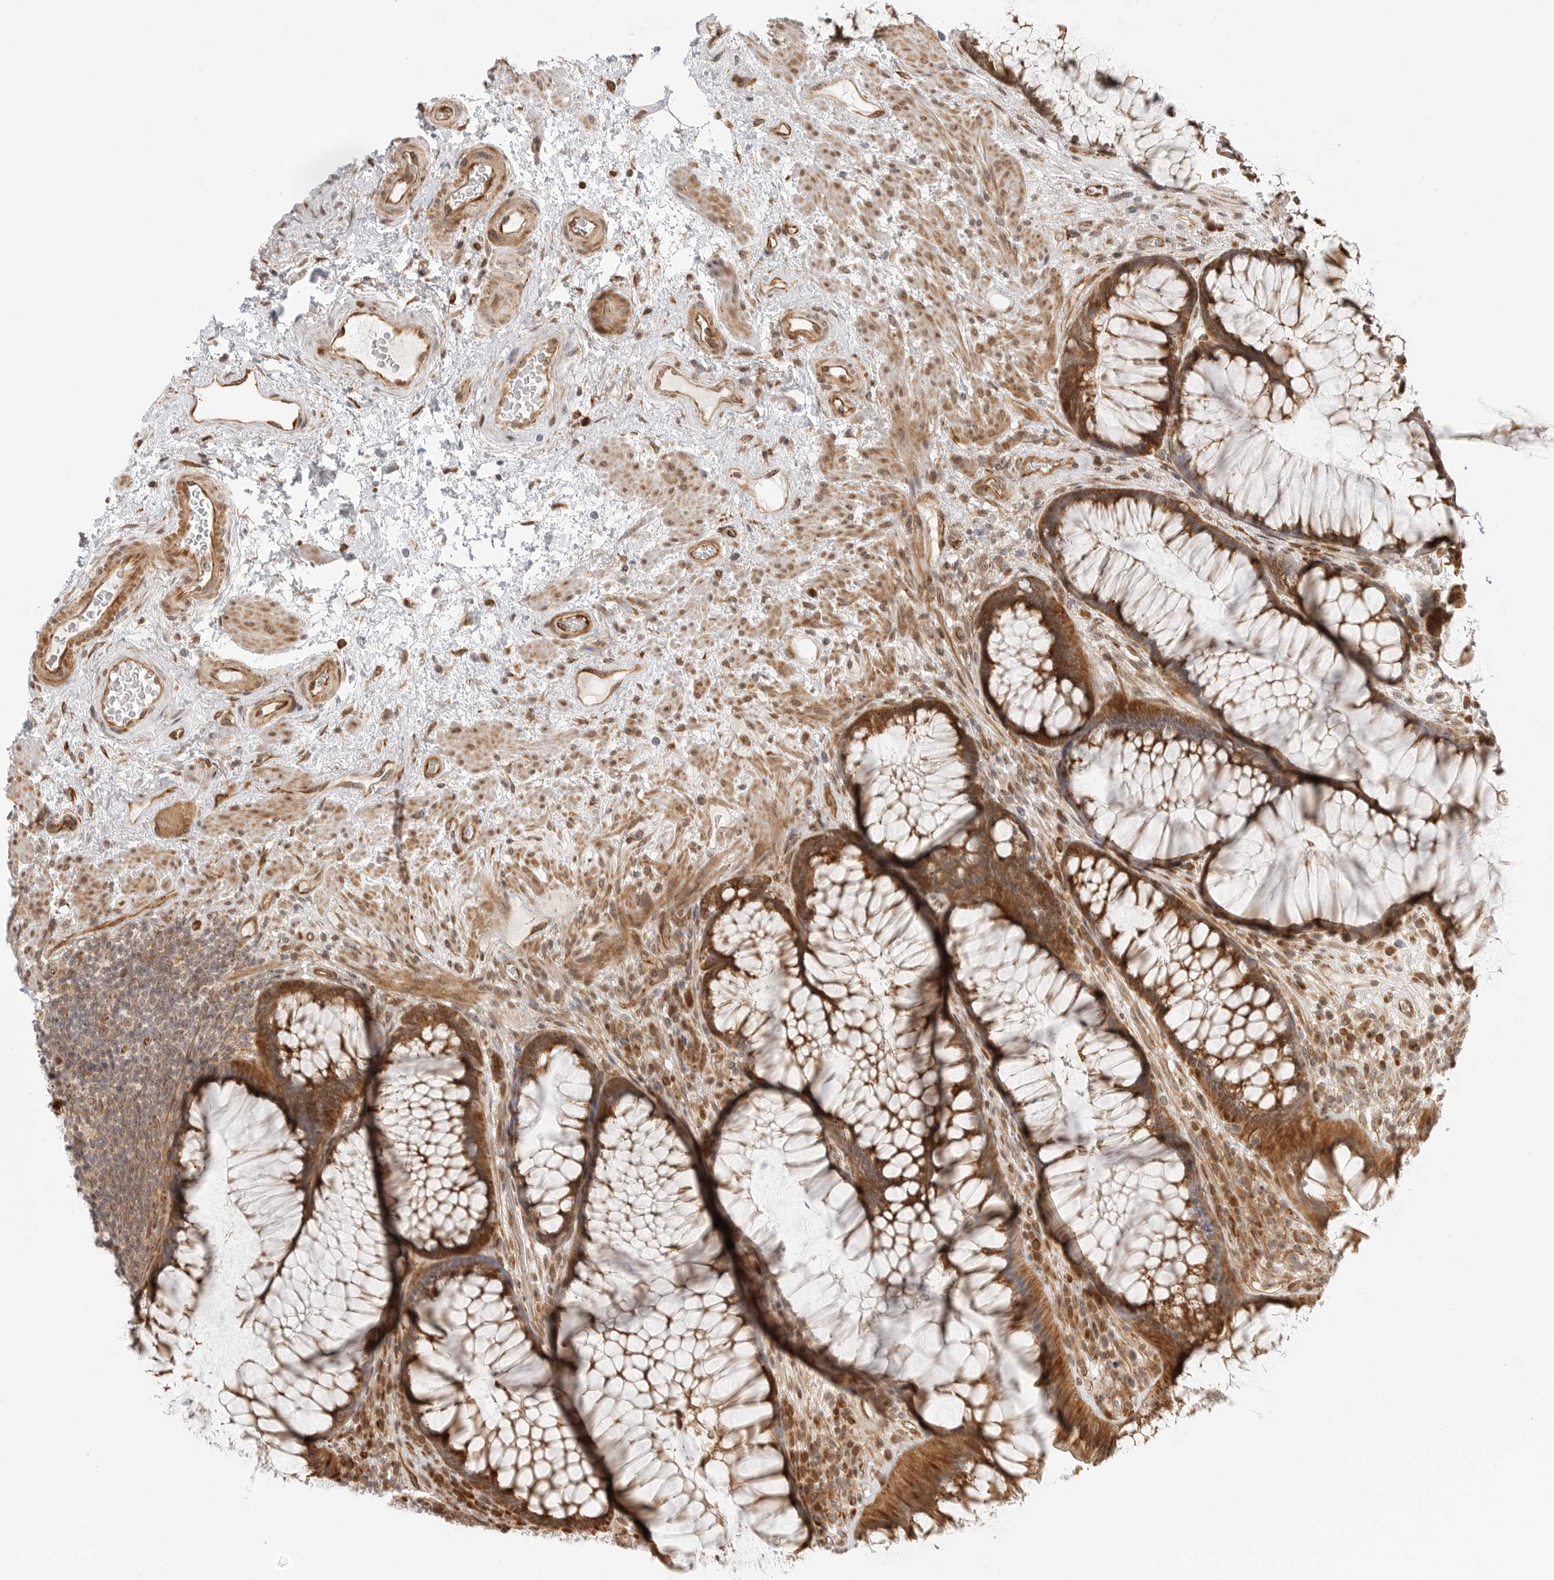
{"staining": {"intensity": "strong", "quantity": ">75%", "location": "cytoplasmic/membranous"}, "tissue": "rectum", "cell_type": "Glandular cells", "image_type": "normal", "snomed": [{"axis": "morphology", "description": "Normal tissue, NOS"}, {"axis": "topography", "description": "Rectum"}], "caption": "Immunohistochemistry of normal human rectum exhibits high levels of strong cytoplasmic/membranous positivity in approximately >75% of glandular cells. The staining was performed using DAB to visualize the protein expression in brown, while the nuclei were stained in blue with hematoxylin (Magnification: 20x).", "gene": "DSCC1", "patient": {"sex": "male", "age": 51}}